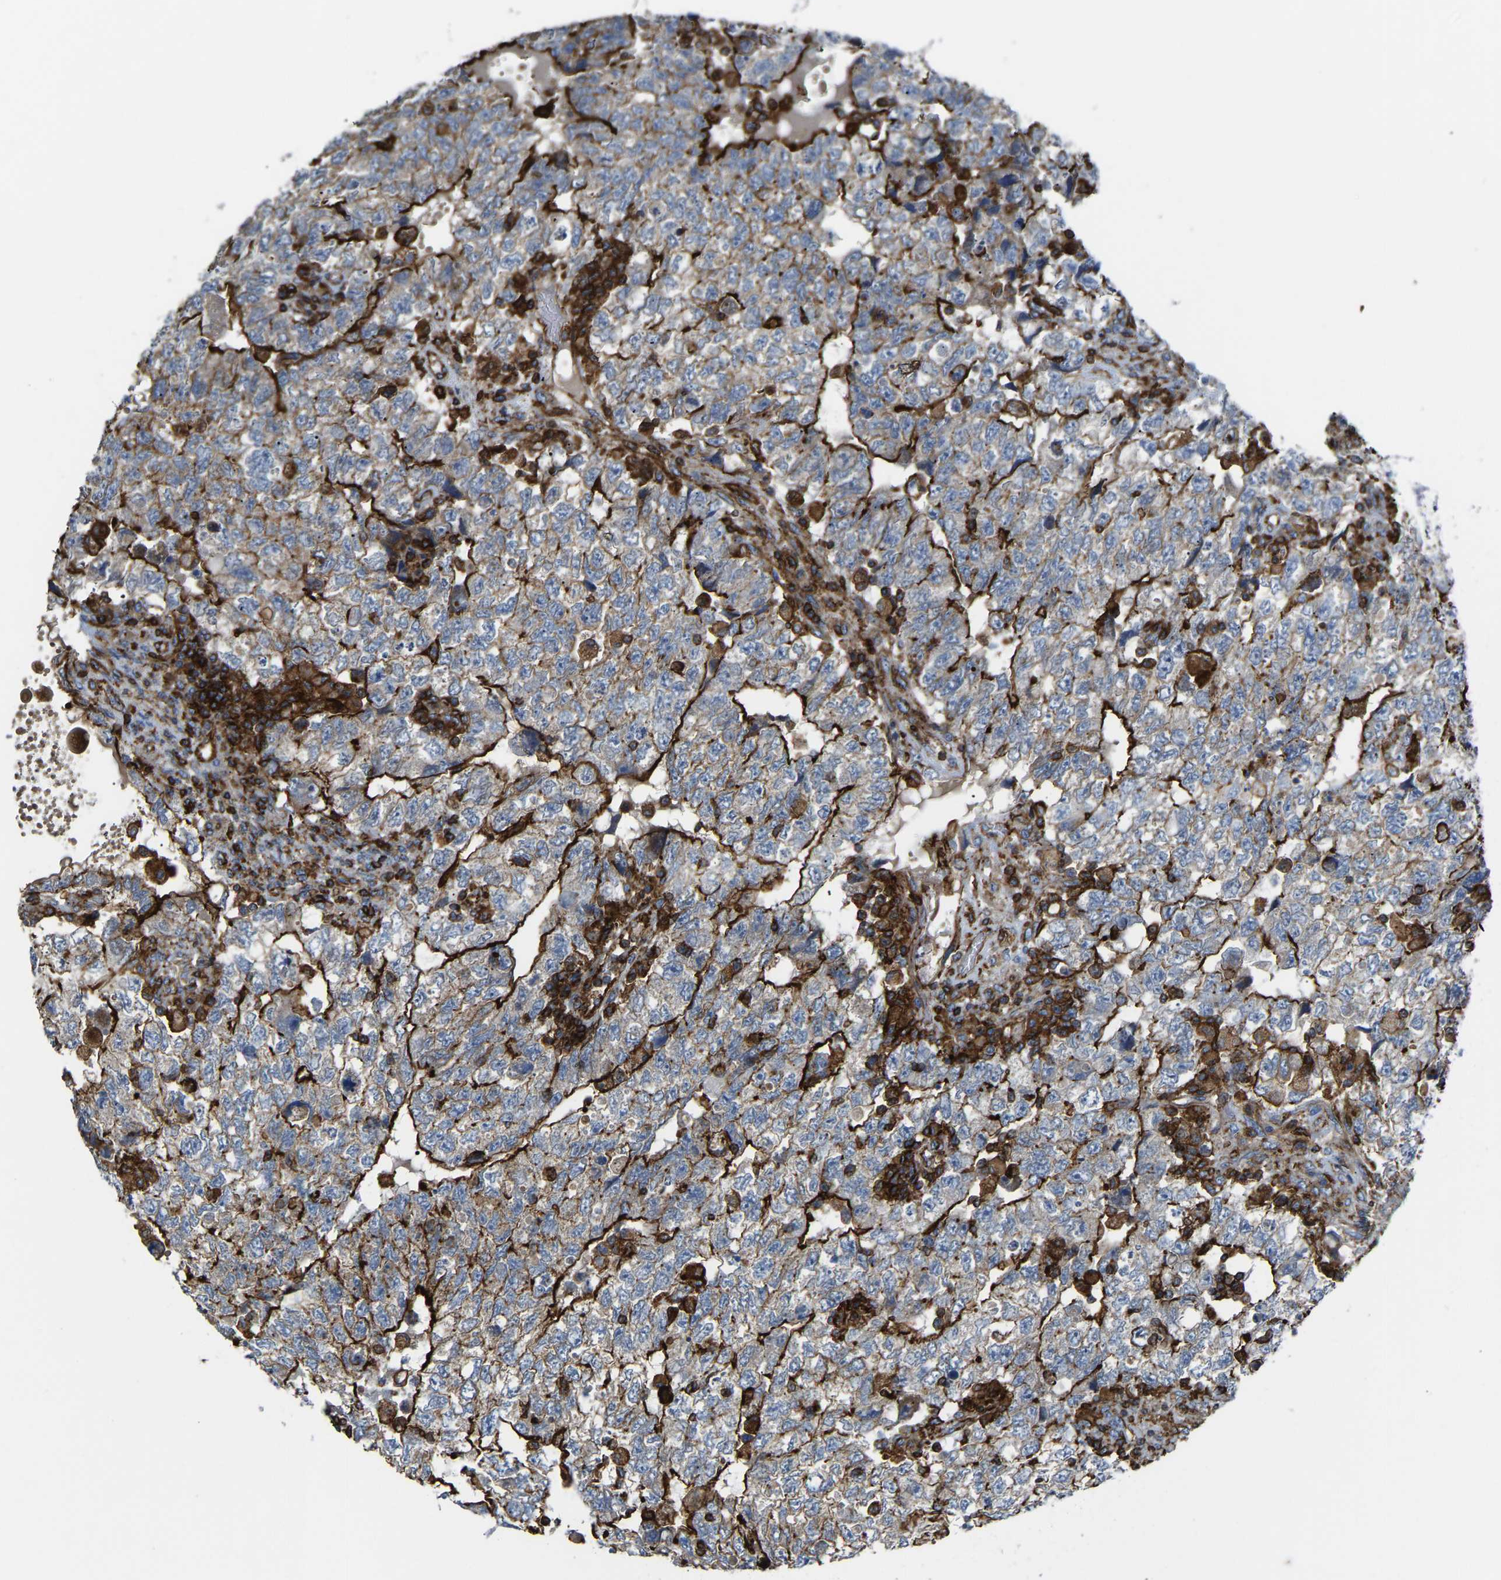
{"staining": {"intensity": "moderate", "quantity": ">75%", "location": "cytoplasmic/membranous"}, "tissue": "testis cancer", "cell_type": "Tumor cells", "image_type": "cancer", "snomed": [{"axis": "morphology", "description": "Carcinoma, Embryonal, NOS"}, {"axis": "topography", "description": "Testis"}], "caption": "Tumor cells demonstrate moderate cytoplasmic/membranous expression in about >75% of cells in testis cancer (embryonal carcinoma). (DAB = brown stain, brightfield microscopy at high magnification).", "gene": "AGPAT2", "patient": {"sex": "male", "age": 36}}